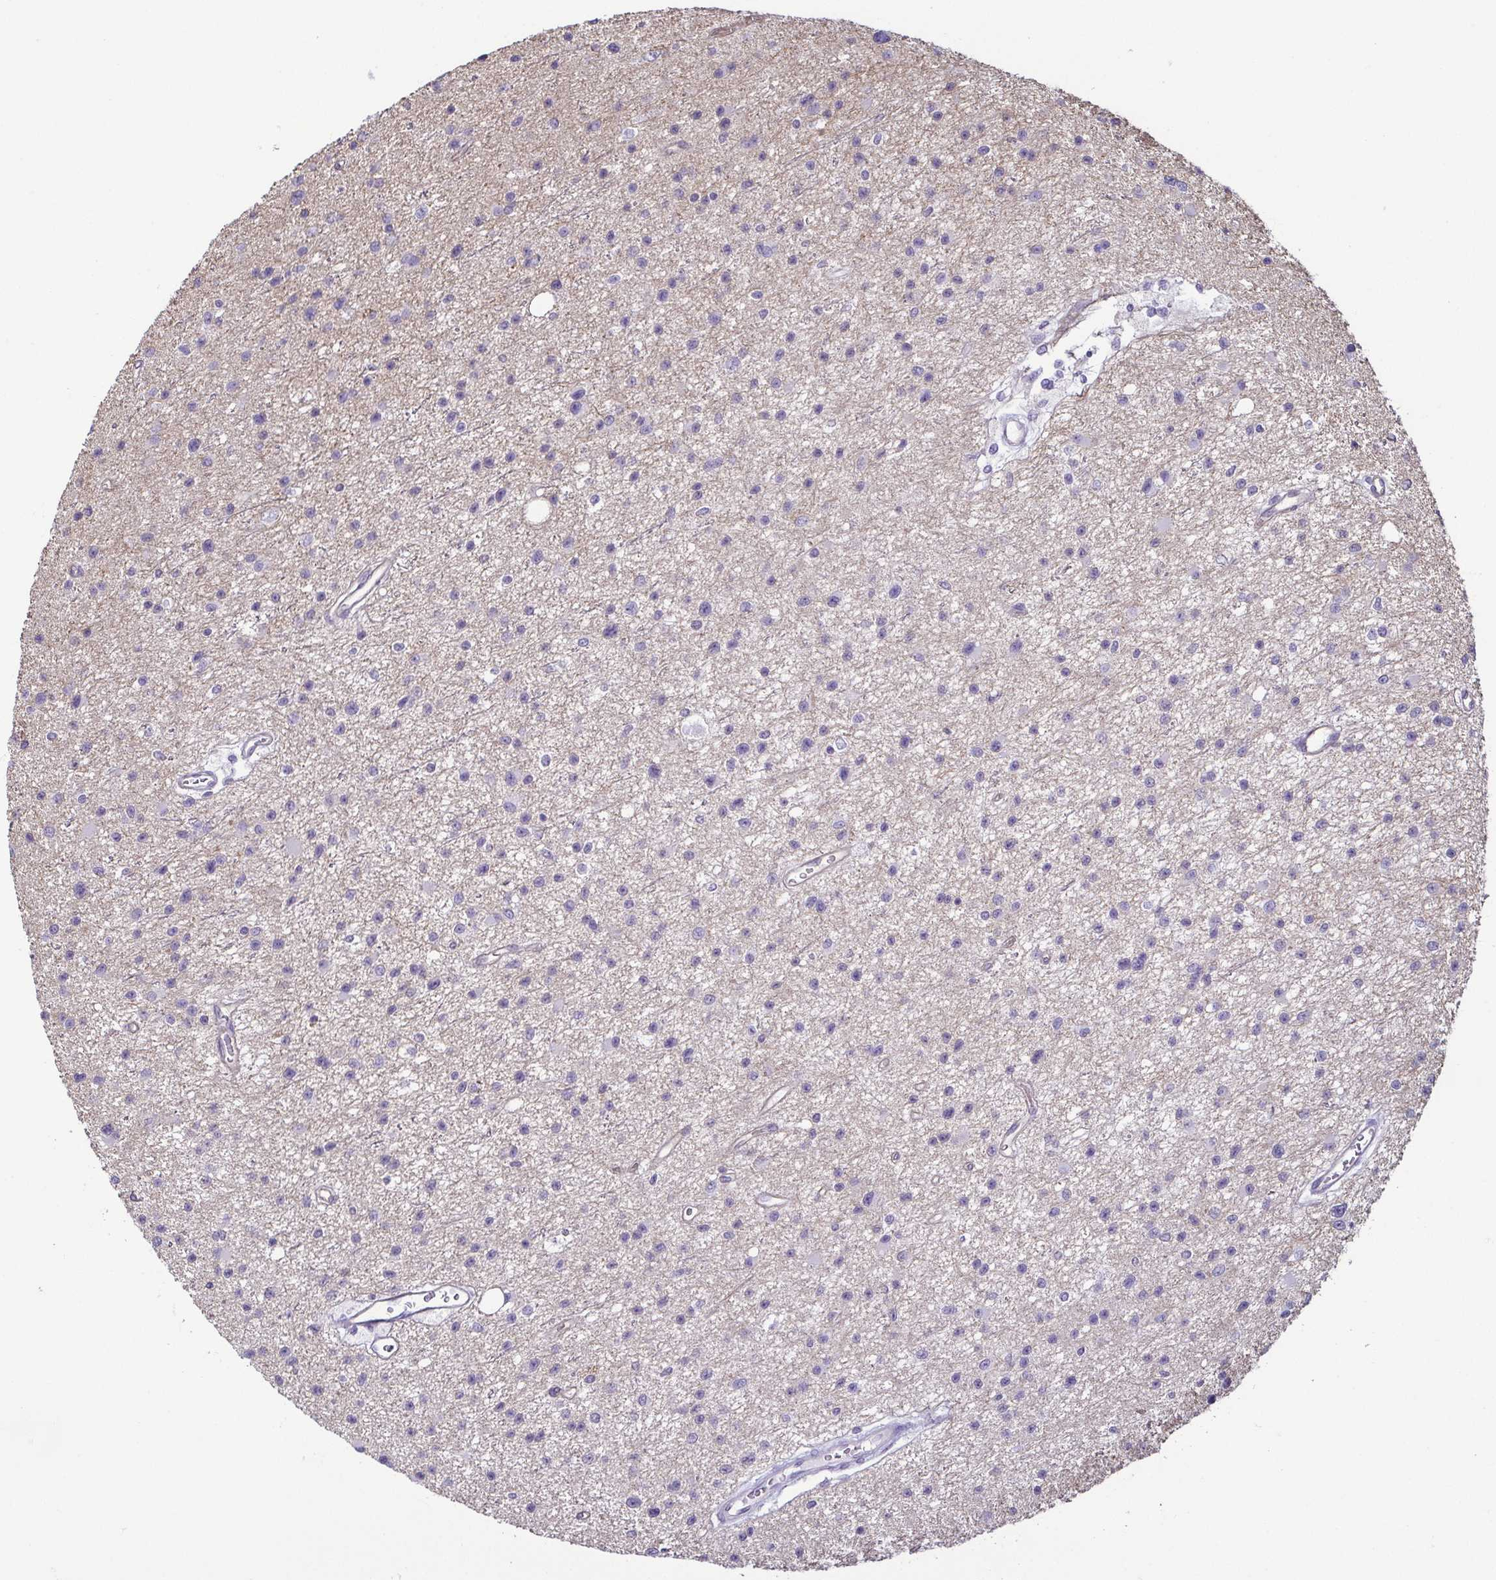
{"staining": {"intensity": "negative", "quantity": "none", "location": "none"}, "tissue": "glioma", "cell_type": "Tumor cells", "image_type": "cancer", "snomed": [{"axis": "morphology", "description": "Glioma, malignant, Low grade"}, {"axis": "topography", "description": "Brain"}], "caption": "Protein analysis of malignant low-grade glioma exhibits no significant expression in tumor cells.", "gene": "CASP14", "patient": {"sex": "male", "age": 43}}